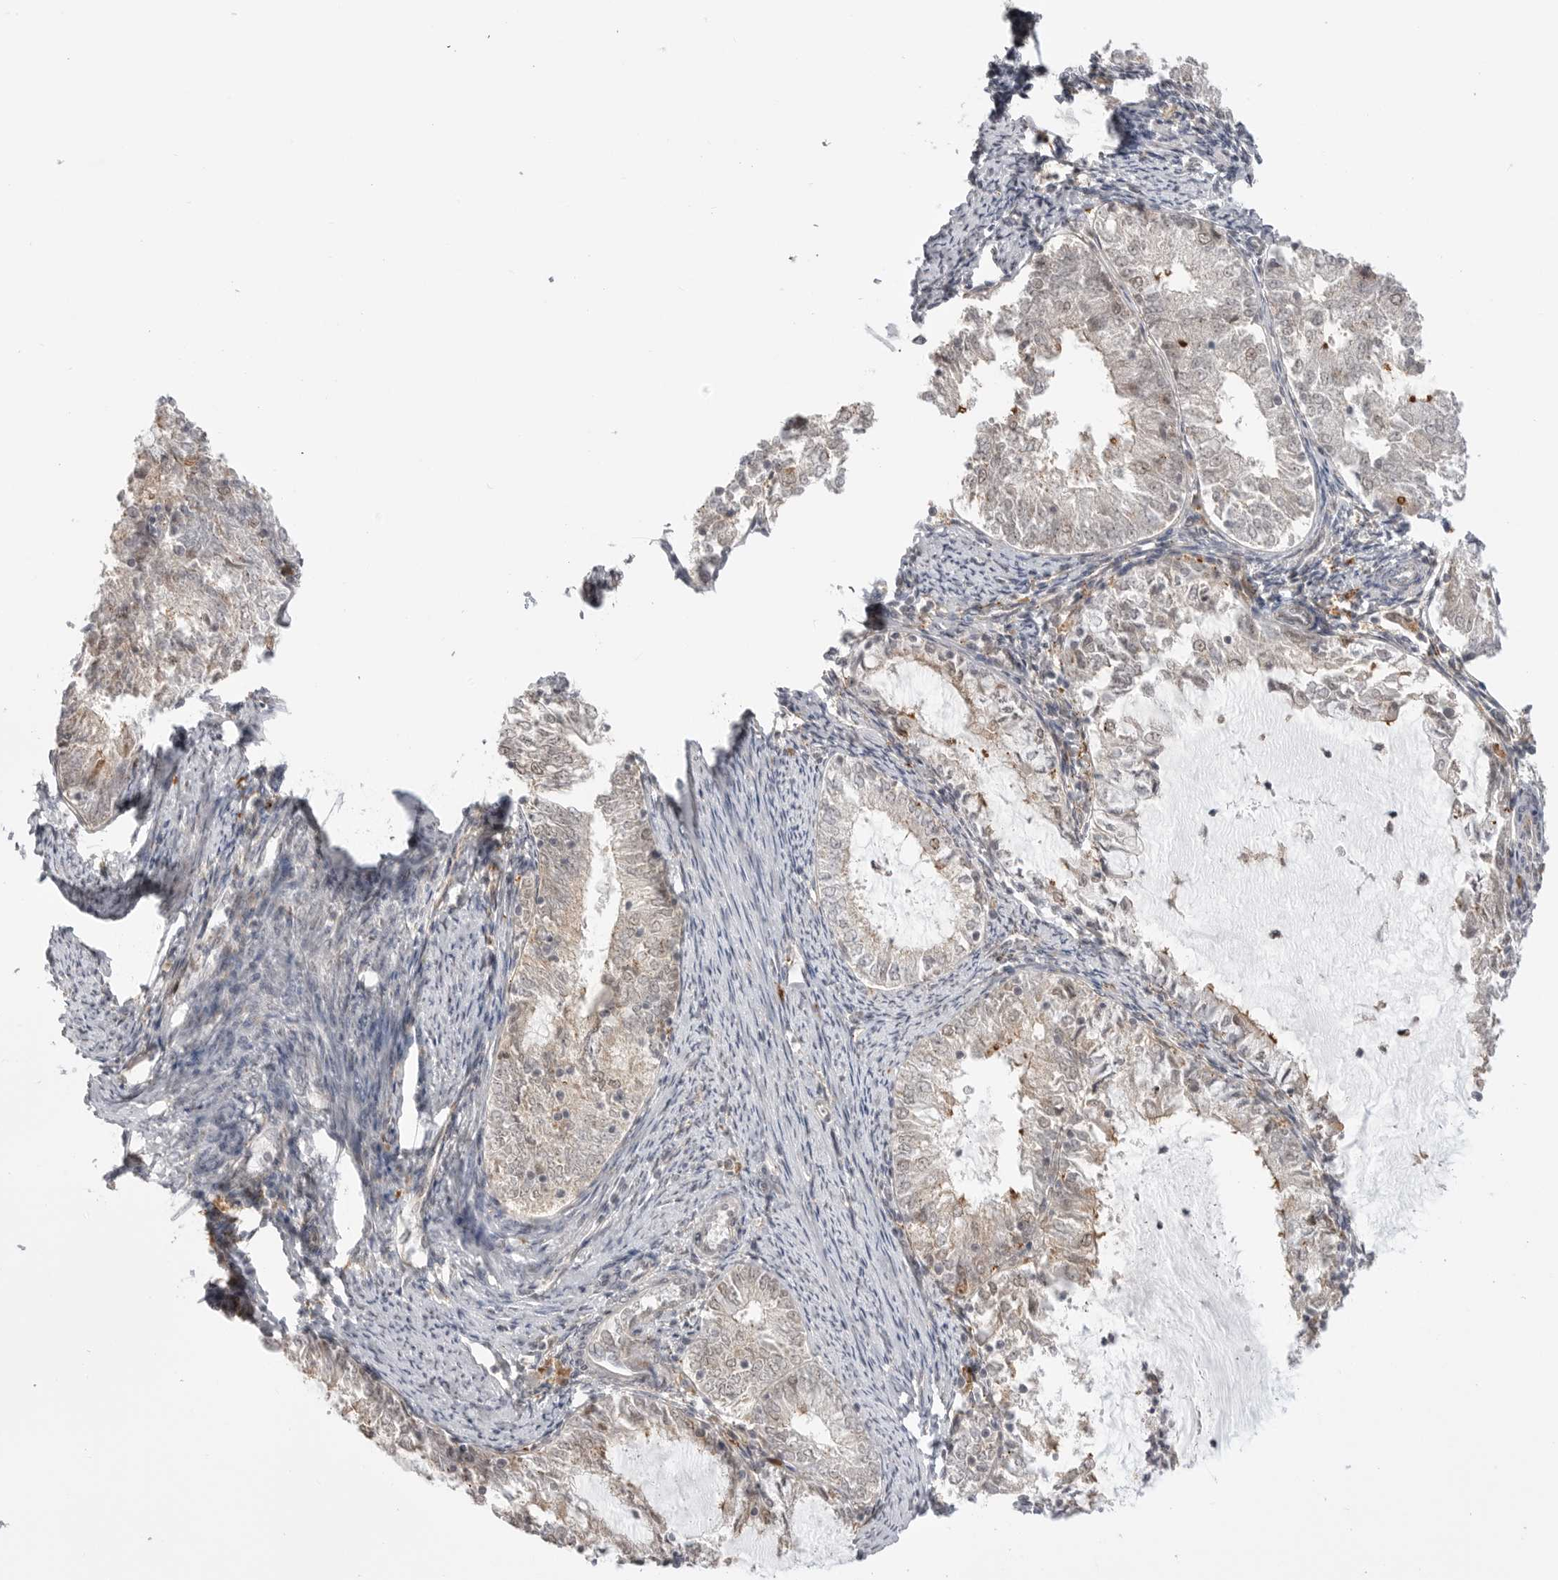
{"staining": {"intensity": "negative", "quantity": "none", "location": "none"}, "tissue": "endometrial cancer", "cell_type": "Tumor cells", "image_type": "cancer", "snomed": [{"axis": "morphology", "description": "Adenocarcinoma, NOS"}, {"axis": "topography", "description": "Endometrium"}], "caption": "An immunohistochemistry micrograph of adenocarcinoma (endometrial) is shown. There is no staining in tumor cells of adenocarcinoma (endometrial).", "gene": "KALRN", "patient": {"sex": "female", "age": 57}}